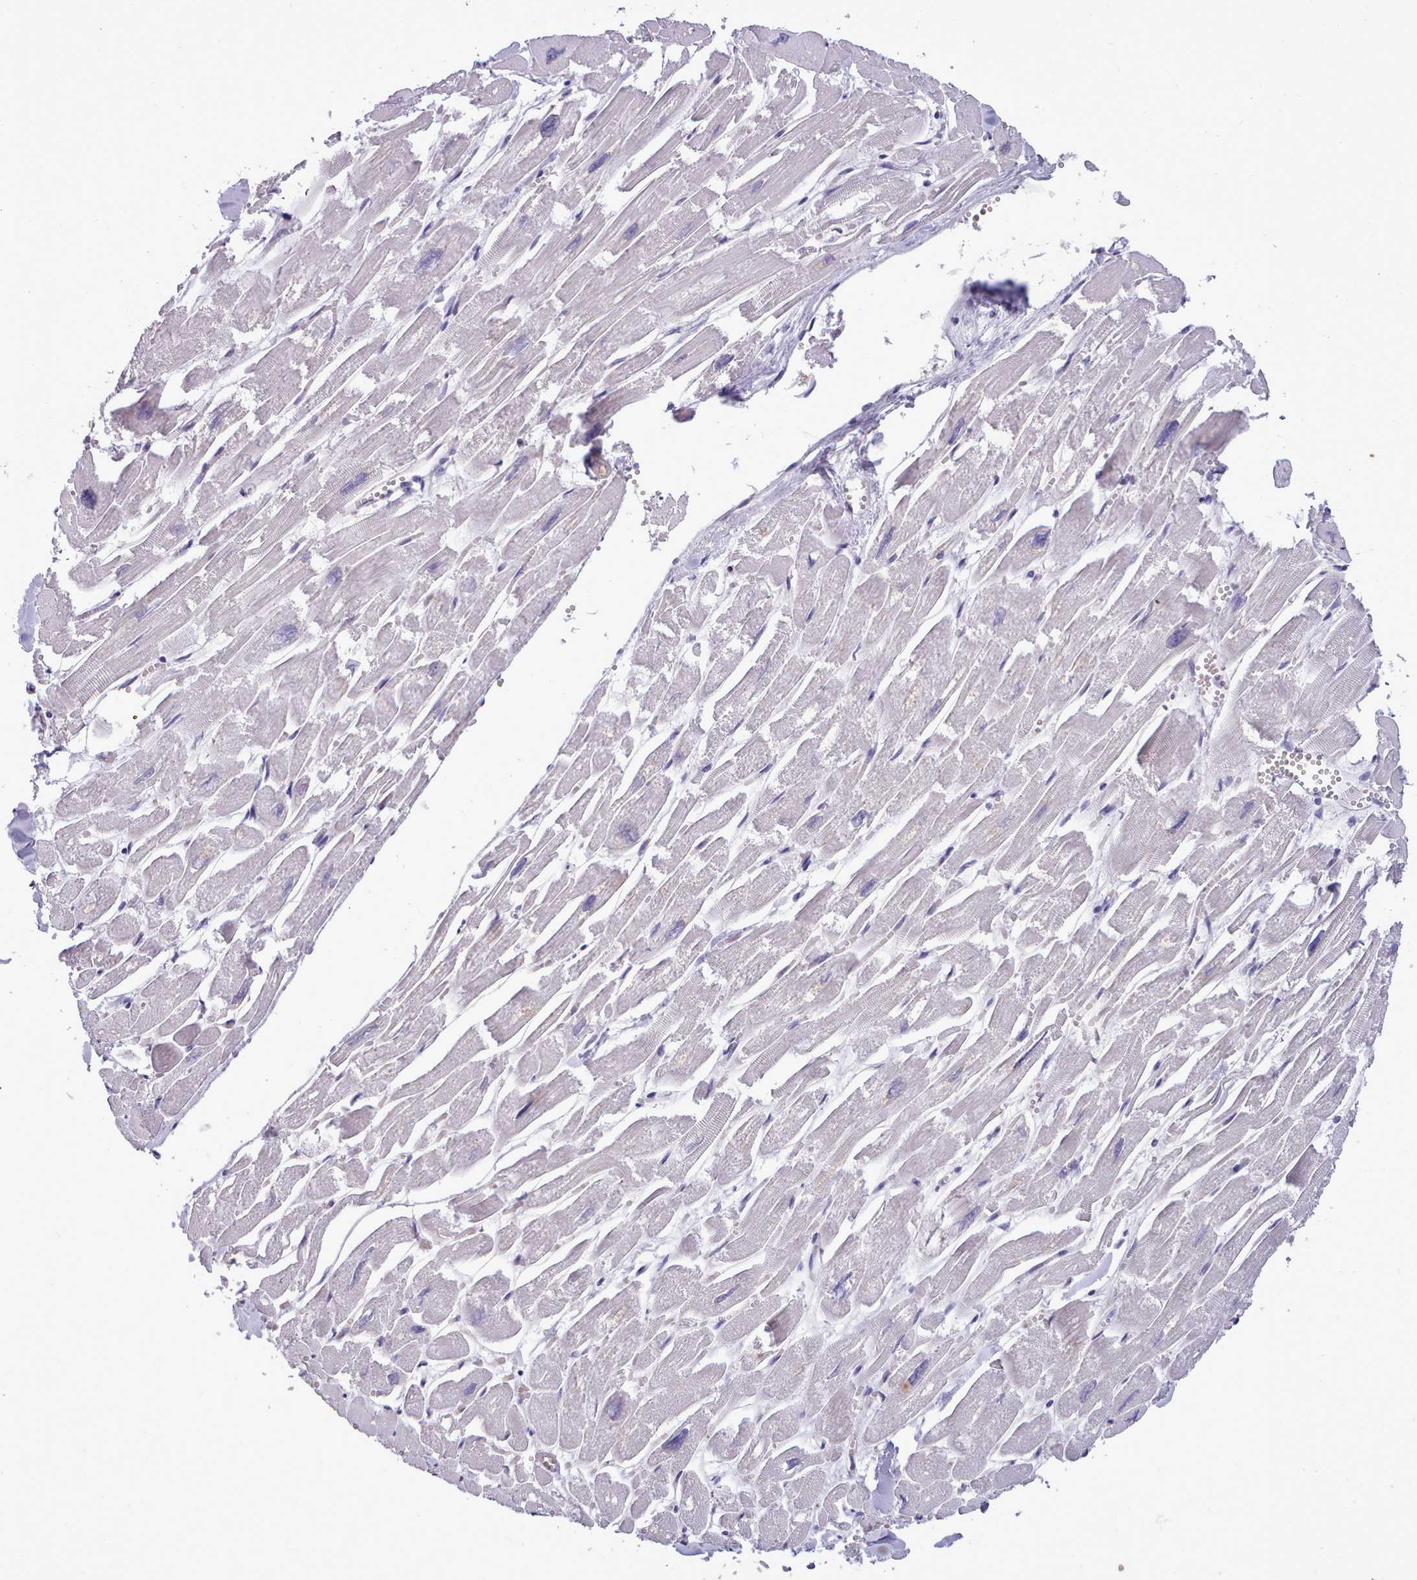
{"staining": {"intensity": "negative", "quantity": "none", "location": "none"}, "tissue": "heart muscle", "cell_type": "Cardiomyocytes", "image_type": "normal", "snomed": [{"axis": "morphology", "description": "Normal tissue, NOS"}, {"axis": "topography", "description": "Heart"}], "caption": "This is a histopathology image of IHC staining of unremarkable heart muscle, which shows no positivity in cardiomyocytes. The staining is performed using DAB brown chromogen with nuclei counter-stained in using hematoxylin.", "gene": "KCTD16", "patient": {"sex": "male", "age": 54}}